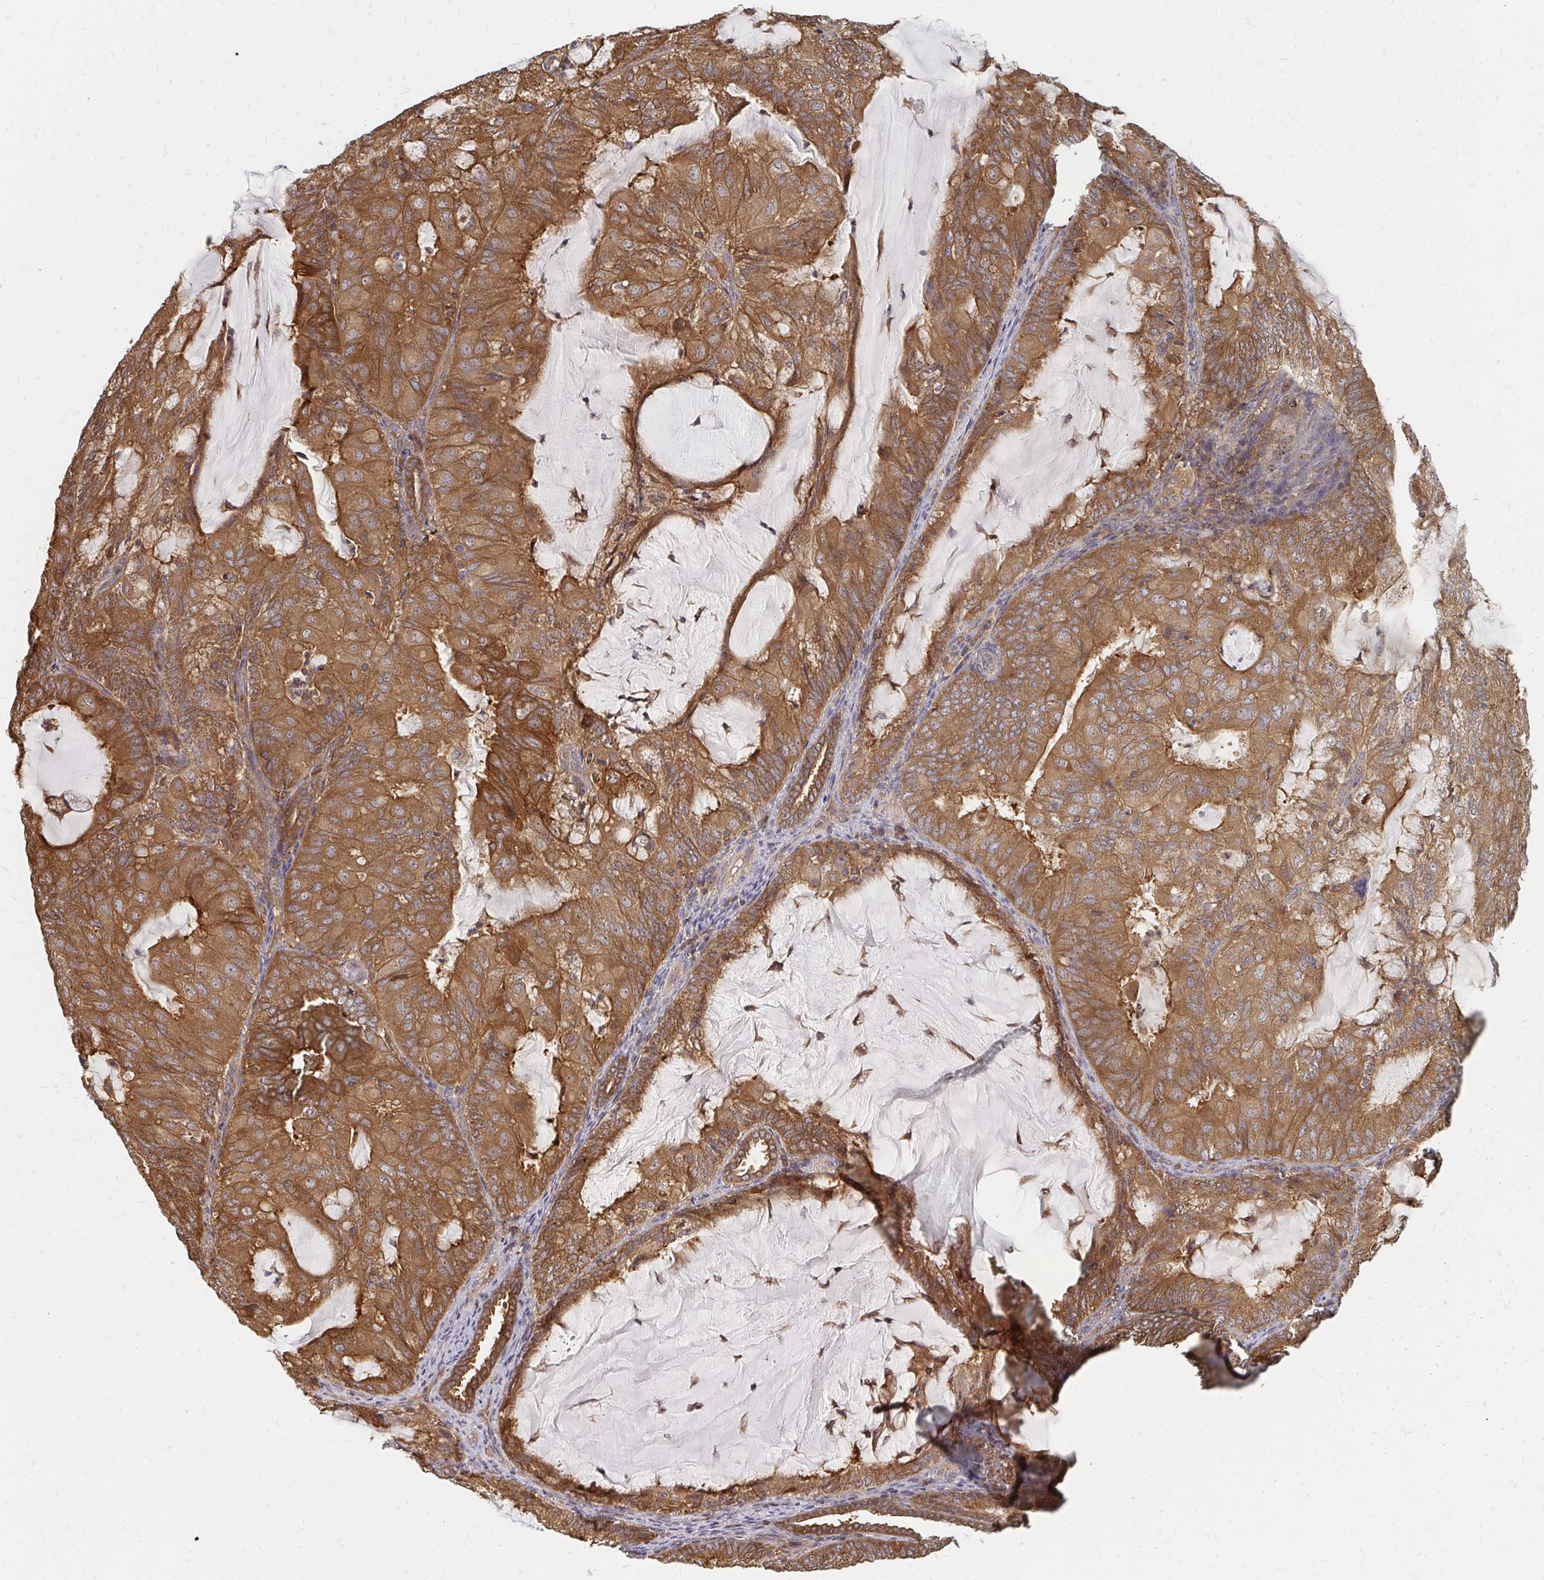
{"staining": {"intensity": "moderate", "quantity": ">75%", "location": "cytoplasmic/membranous"}, "tissue": "endometrial cancer", "cell_type": "Tumor cells", "image_type": "cancer", "snomed": [{"axis": "morphology", "description": "Adenocarcinoma, NOS"}, {"axis": "topography", "description": "Endometrium"}], "caption": "Protein staining exhibits moderate cytoplasmic/membranous expression in about >75% of tumor cells in endometrial adenocarcinoma. (IHC, brightfield microscopy, high magnification).", "gene": "ZNF285", "patient": {"sex": "female", "age": 81}}